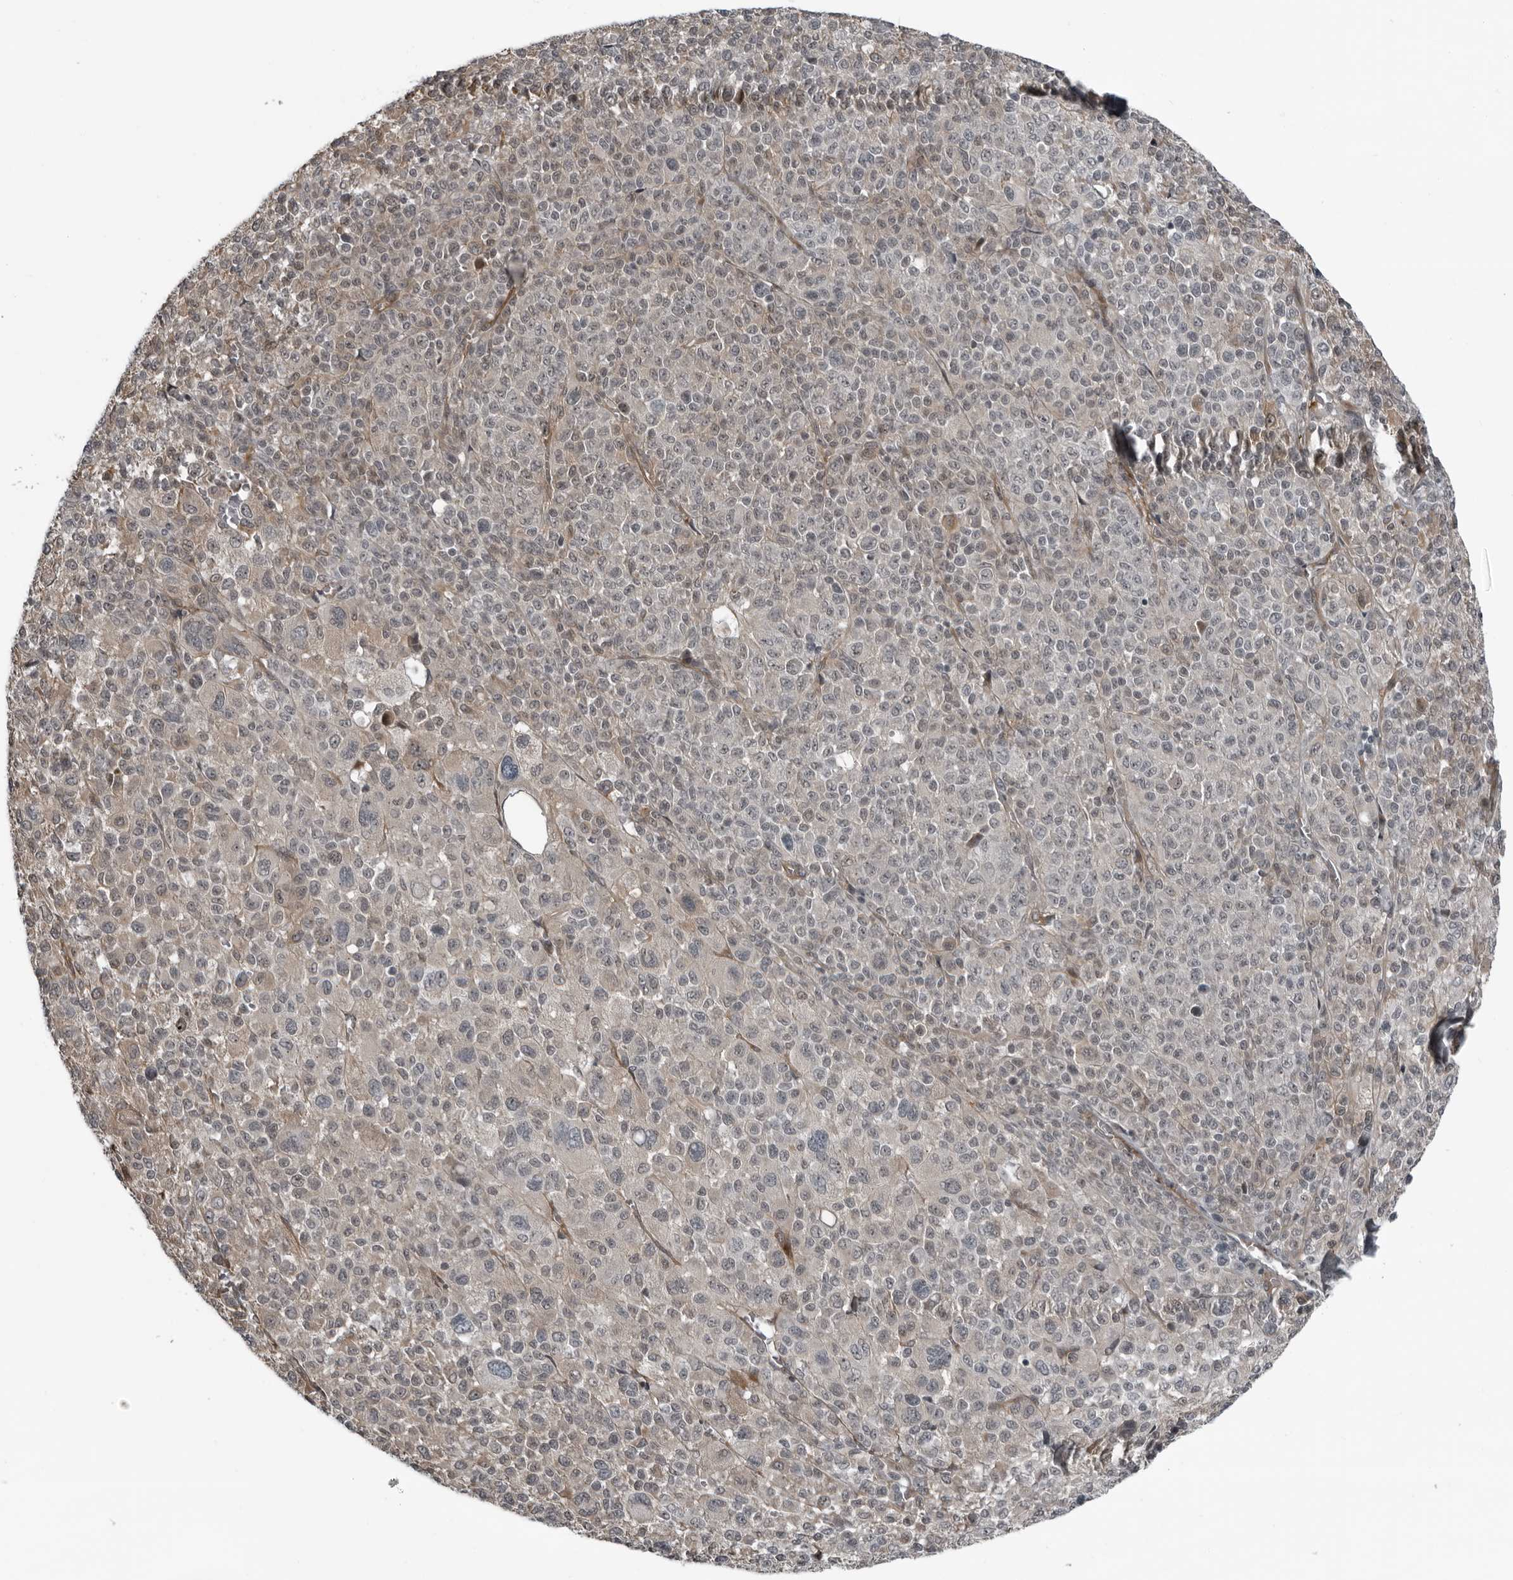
{"staining": {"intensity": "weak", "quantity": "<25%", "location": "nuclear"}, "tissue": "melanoma", "cell_type": "Tumor cells", "image_type": "cancer", "snomed": [{"axis": "morphology", "description": "Malignant melanoma, Metastatic site"}, {"axis": "topography", "description": "Skin"}], "caption": "High power microscopy photomicrograph of an immunohistochemistry image of malignant melanoma (metastatic site), revealing no significant positivity in tumor cells.", "gene": "FAM102B", "patient": {"sex": "female", "age": 74}}